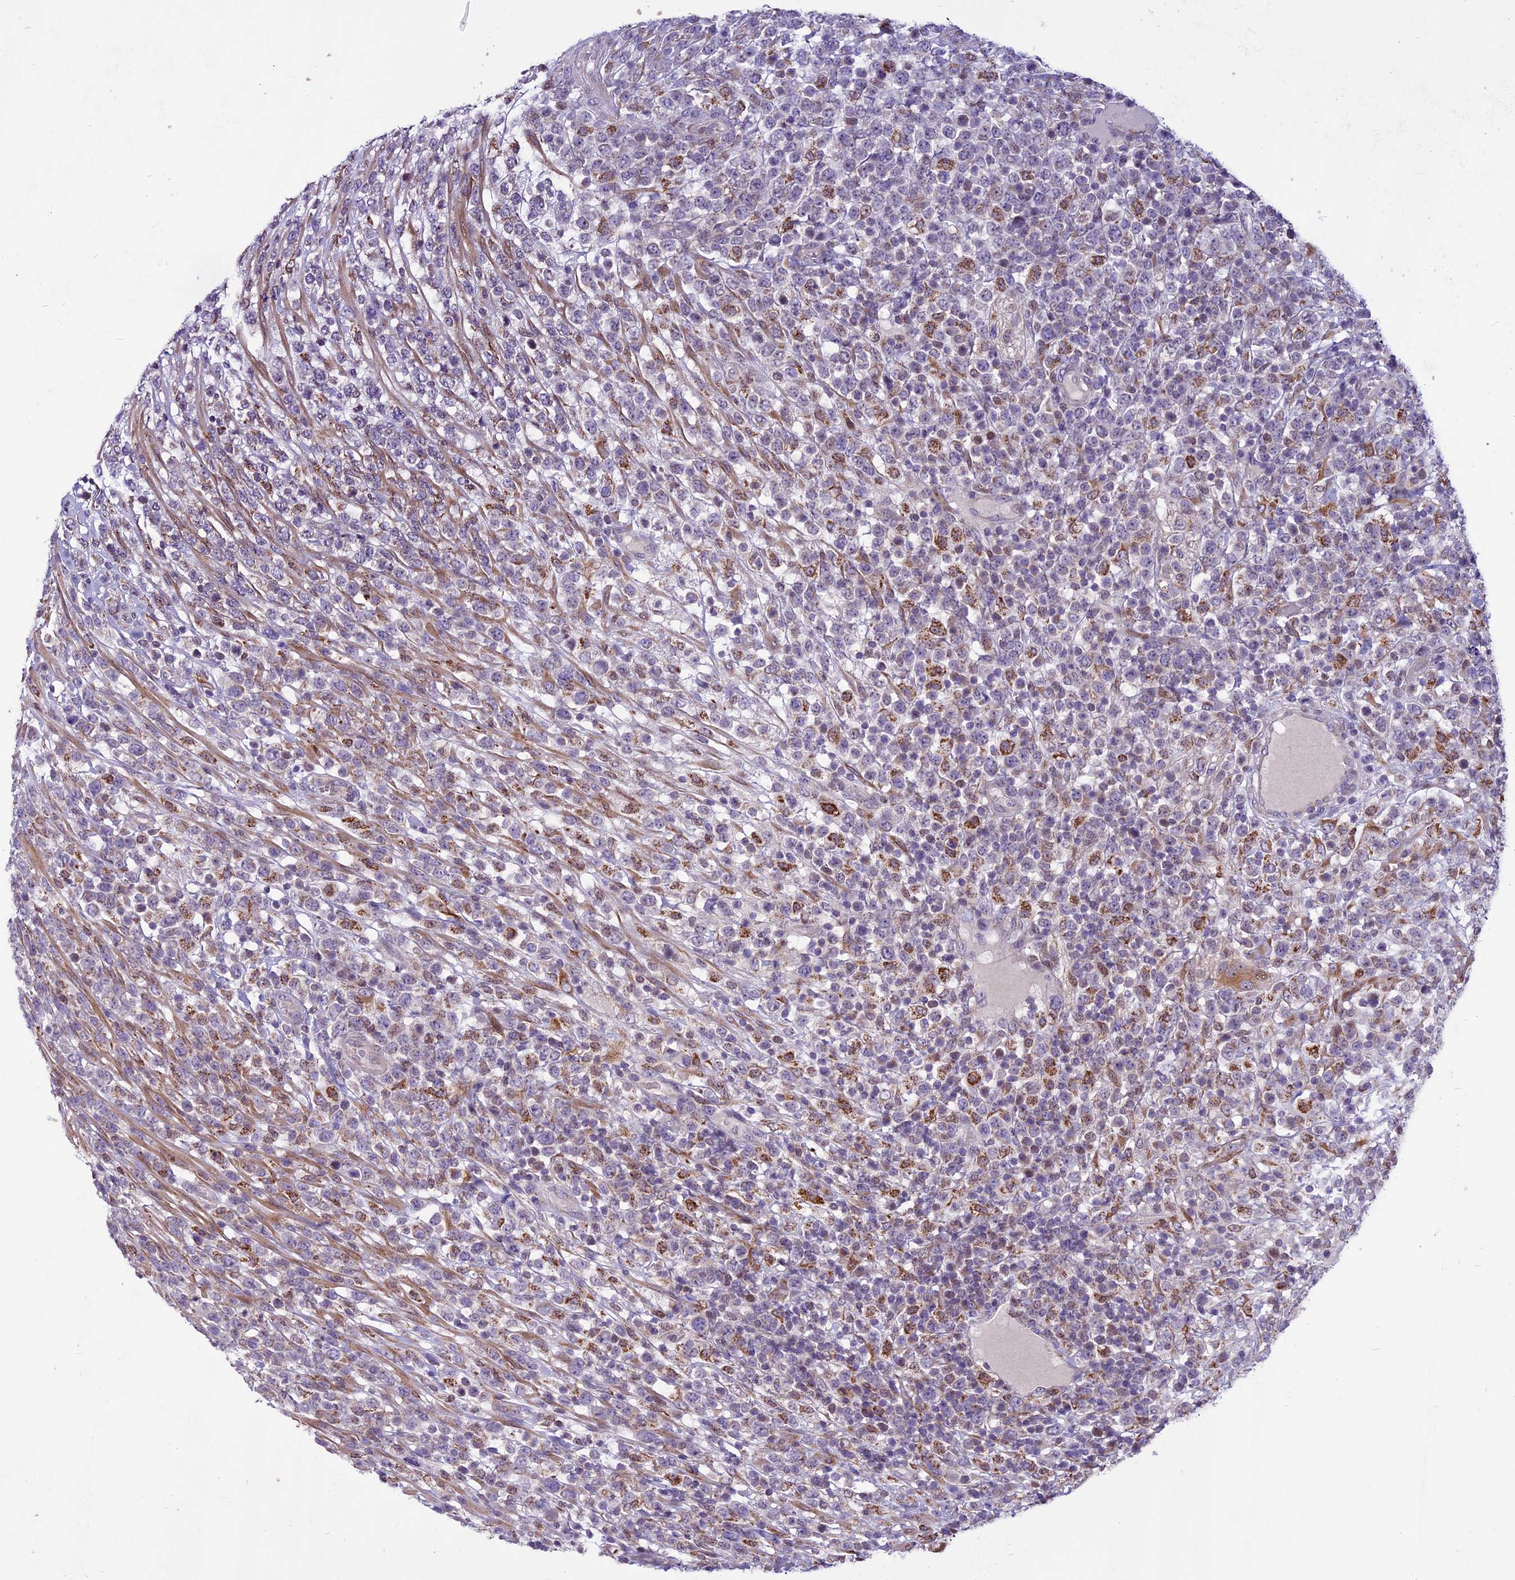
{"staining": {"intensity": "moderate", "quantity": "<25%", "location": "cytoplasmic/membranous"}, "tissue": "lymphoma", "cell_type": "Tumor cells", "image_type": "cancer", "snomed": [{"axis": "morphology", "description": "Malignant lymphoma, non-Hodgkin's type, High grade"}, {"axis": "topography", "description": "Colon"}], "caption": "About <25% of tumor cells in high-grade malignant lymphoma, non-Hodgkin's type demonstrate moderate cytoplasmic/membranous protein positivity as visualized by brown immunohistochemical staining.", "gene": "MIEF2", "patient": {"sex": "female", "age": 53}}